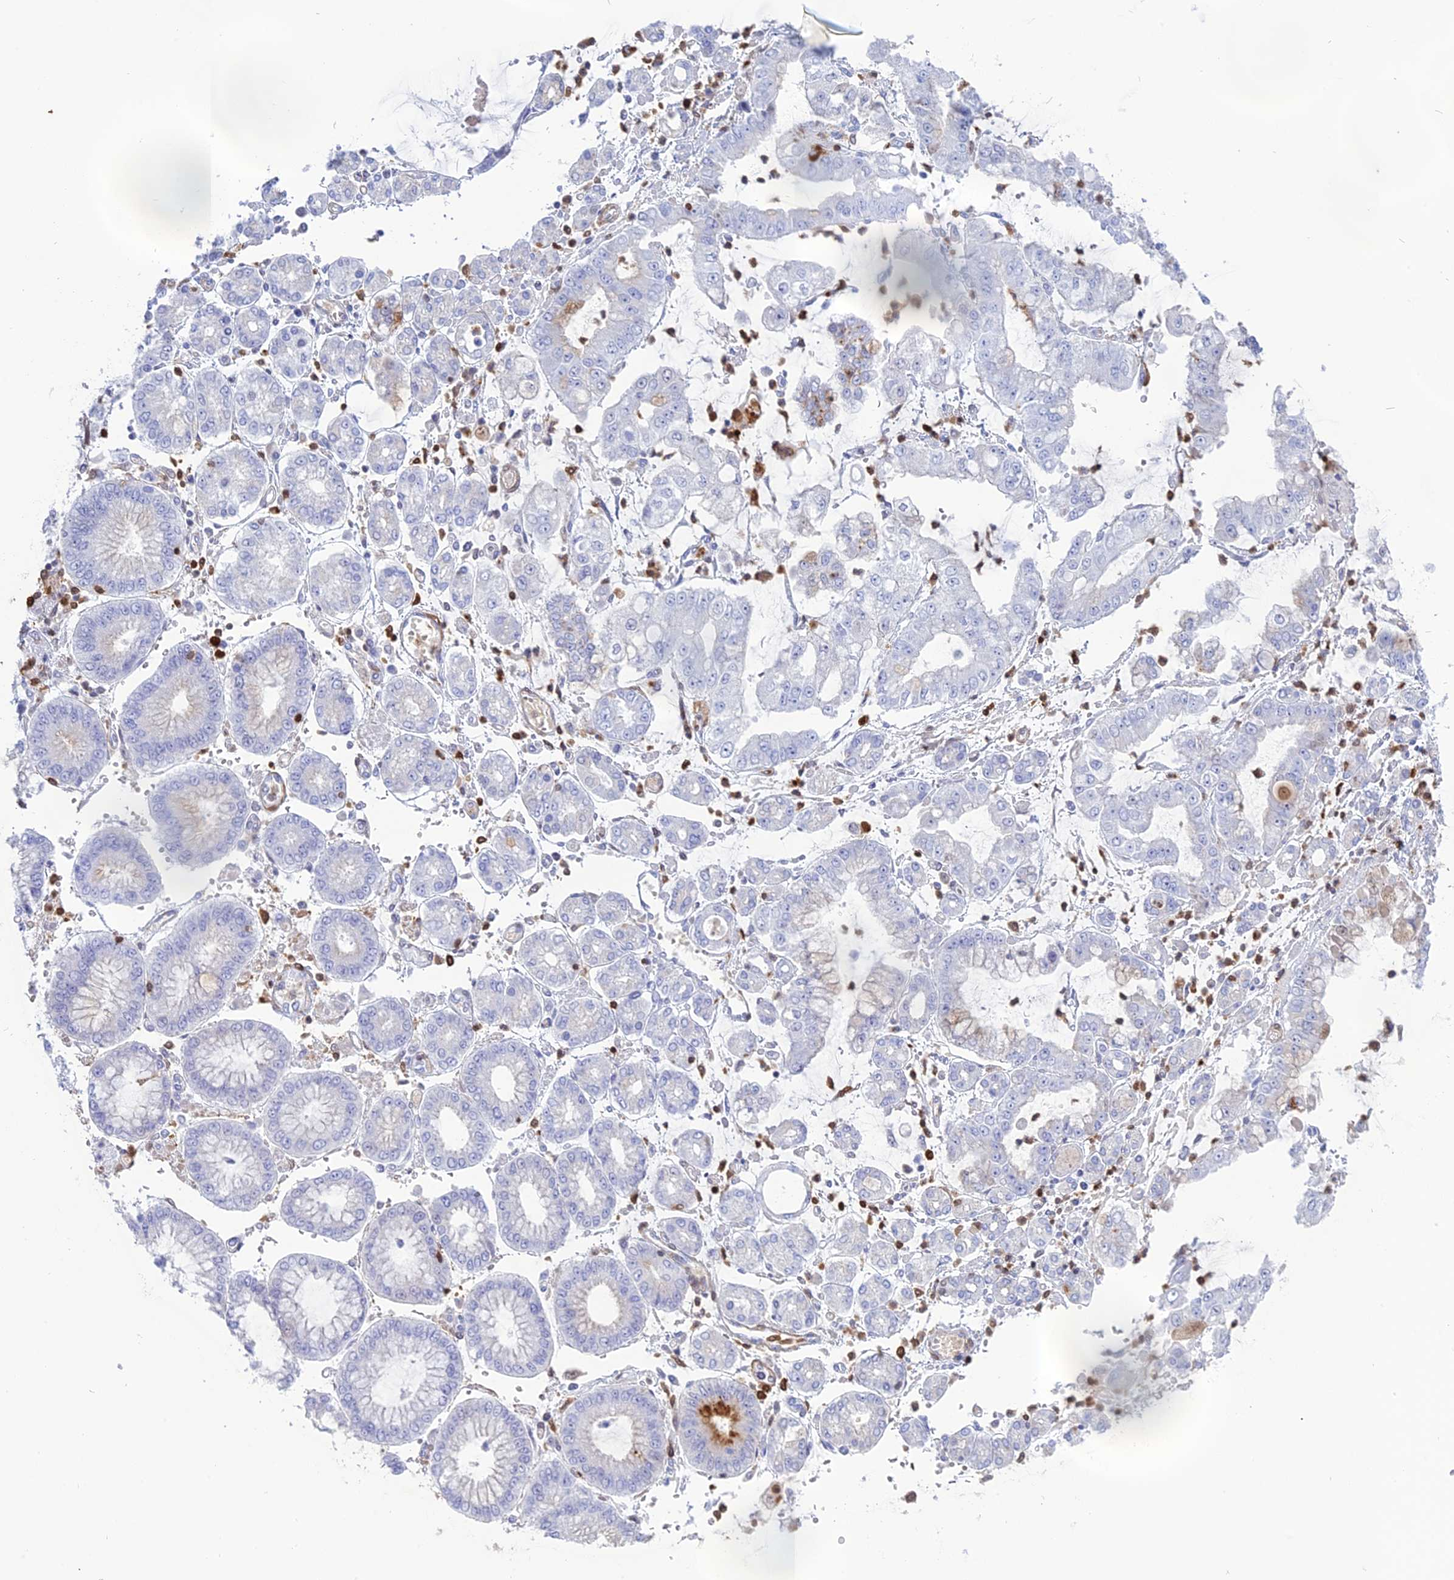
{"staining": {"intensity": "negative", "quantity": "none", "location": "none"}, "tissue": "stomach cancer", "cell_type": "Tumor cells", "image_type": "cancer", "snomed": [{"axis": "morphology", "description": "Adenocarcinoma, NOS"}, {"axis": "topography", "description": "Stomach"}], "caption": "Tumor cells show no significant protein positivity in stomach adenocarcinoma.", "gene": "PGBD4", "patient": {"sex": "male", "age": 76}}